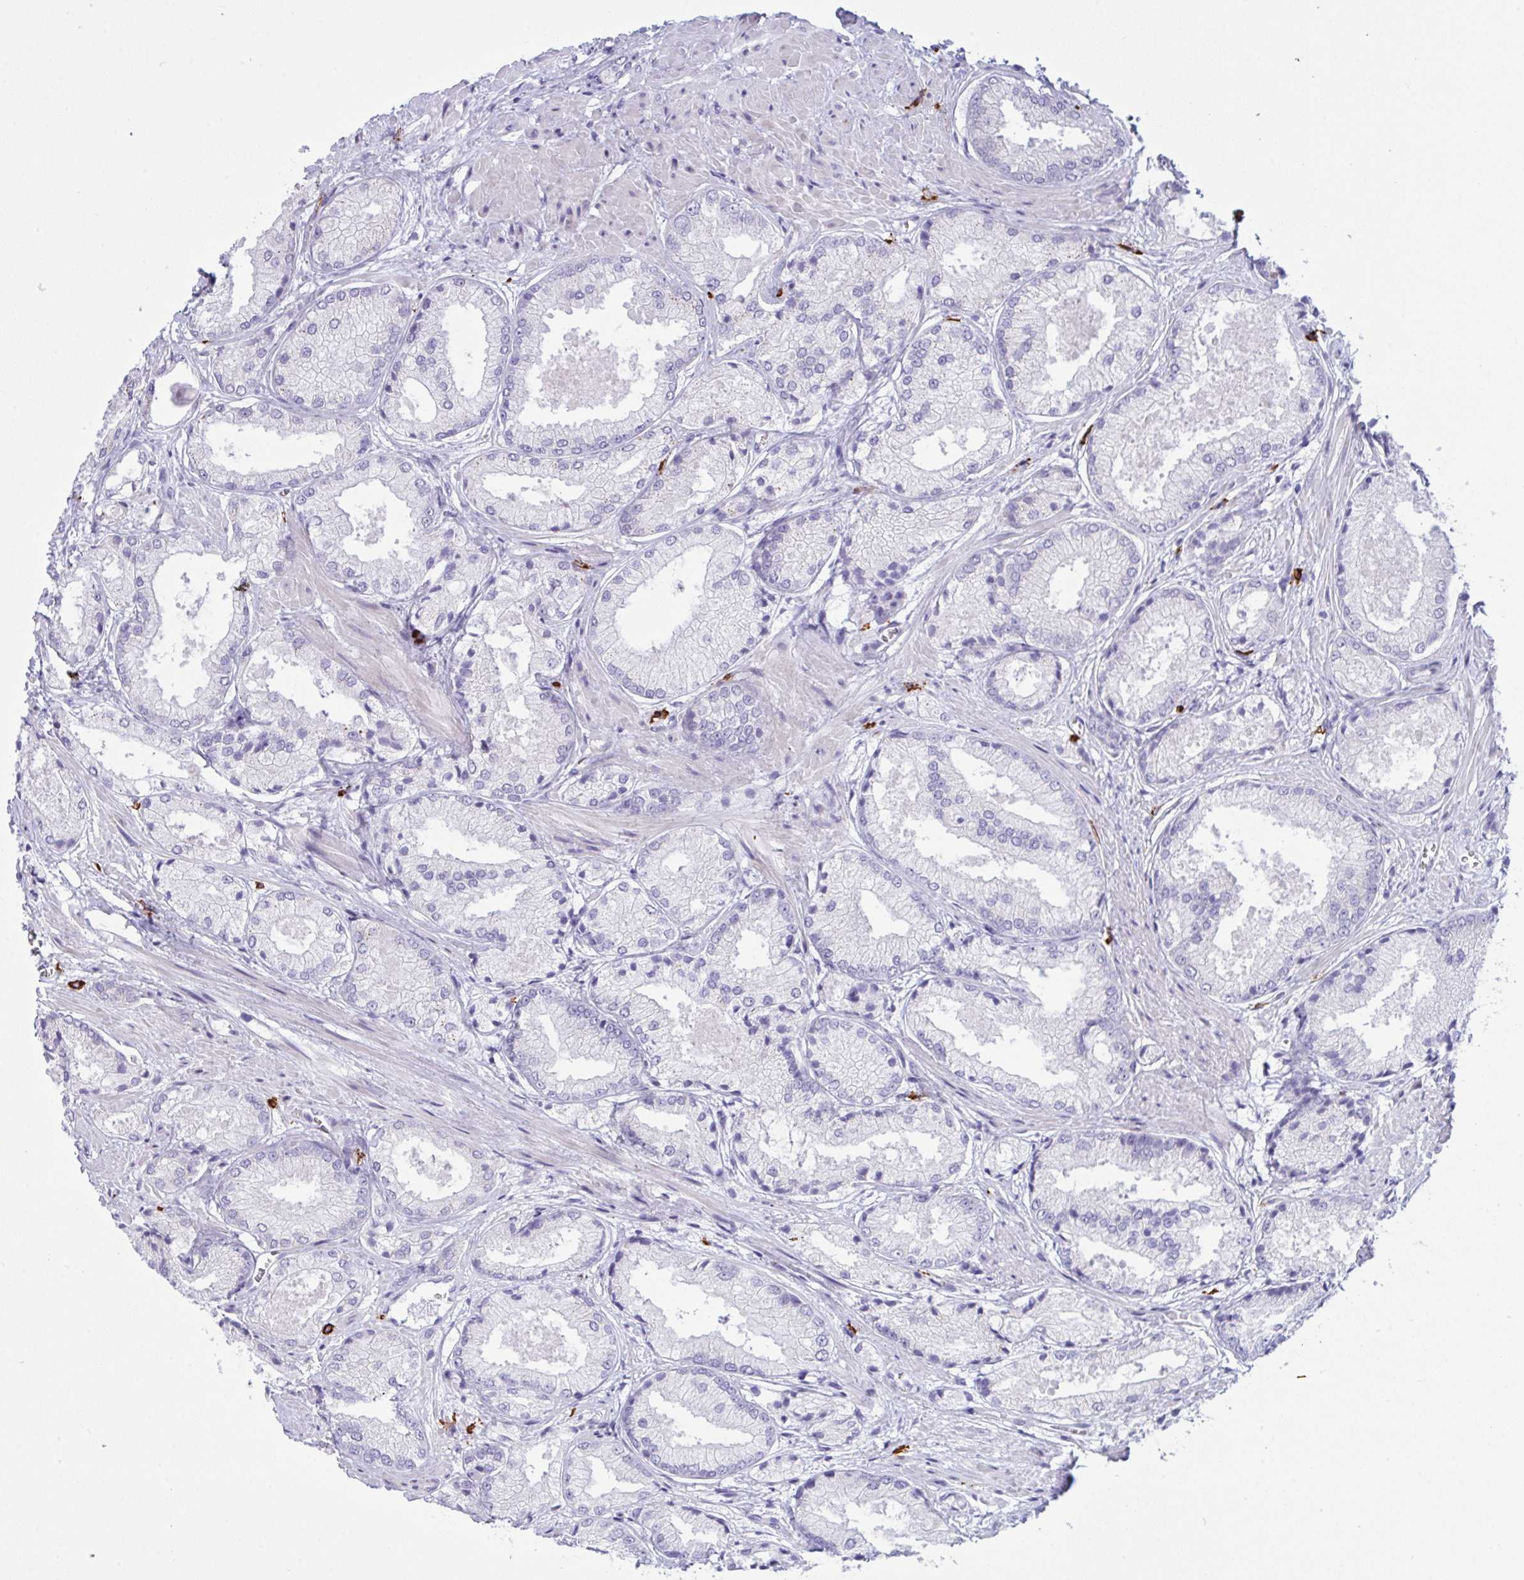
{"staining": {"intensity": "negative", "quantity": "none", "location": "none"}, "tissue": "prostate cancer", "cell_type": "Tumor cells", "image_type": "cancer", "snomed": [{"axis": "morphology", "description": "Adenocarcinoma, High grade"}, {"axis": "topography", "description": "Prostate"}], "caption": "Image shows no protein positivity in tumor cells of prostate cancer tissue.", "gene": "ZNF684", "patient": {"sex": "male", "age": 68}}